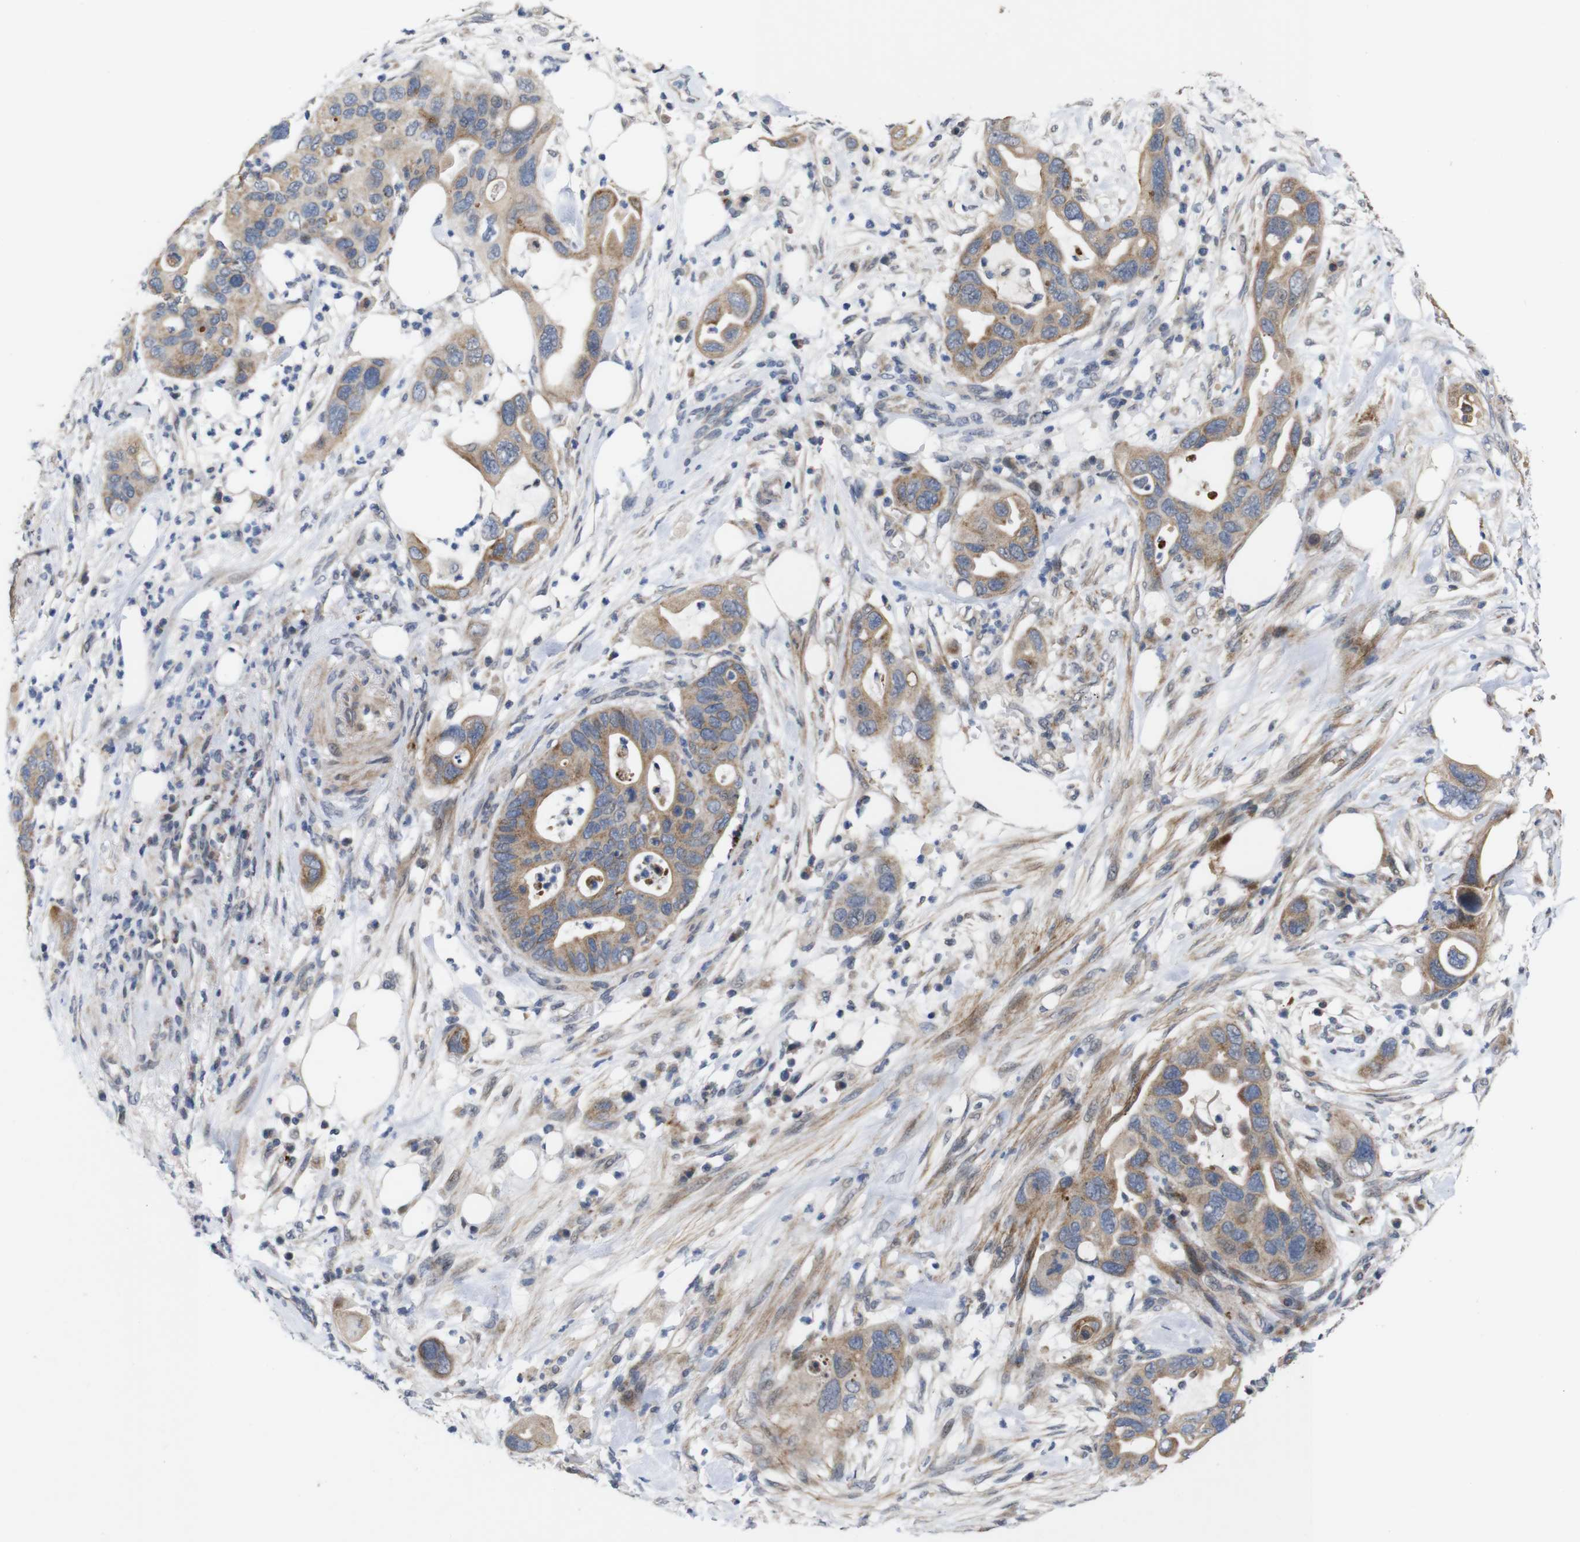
{"staining": {"intensity": "weak", "quantity": ">75%", "location": "cytoplasmic/membranous"}, "tissue": "pancreatic cancer", "cell_type": "Tumor cells", "image_type": "cancer", "snomed": [{"axis": "morphology", "description": "Adenocarcinoma, NOS"}, {"axis": "topography", "description": "Pancreas"}], "caption": "High-magnification brightfield microscopy of pancreatic cancer (adenocarcinoma) stained with DAB (3,3'-diaminobenzidine) (brown) and counterstained with hematoxylin (blue). tumor cells exhibit weak cytoplasmic/membranous positivity is seen in about>75% of cells.", "gene": "ATP7B", "patient": {"sex": "female", "age": 71}}